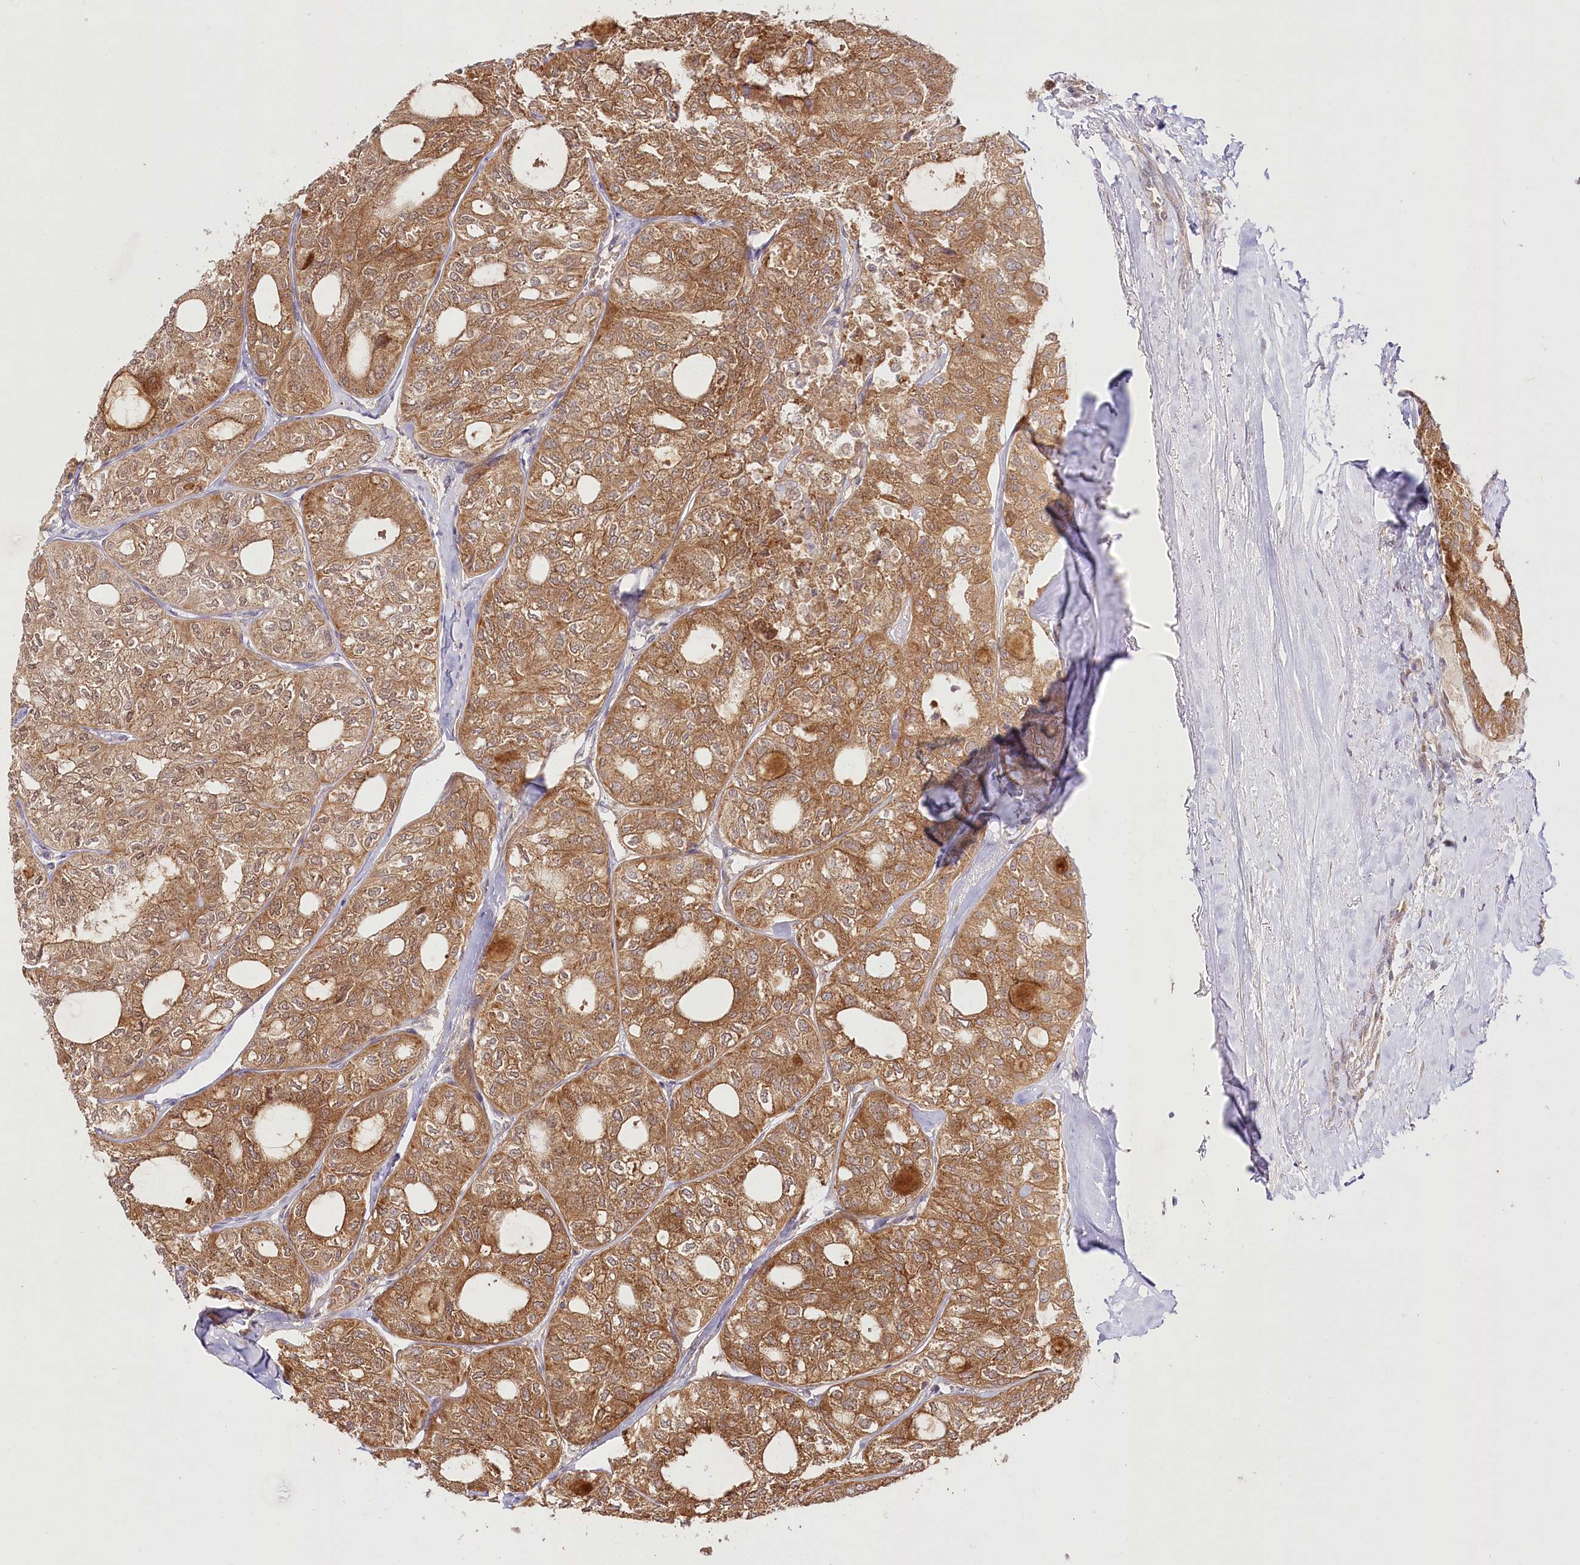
{"staining": {"intensity": "moderate", "quantity": "25%-75%", "location": "cytoplasmic/membranous"}, "tissue": "thyroid cancer", "cell_type": "Tumor cells", "image_type": "cancer", "snomed": [{"axis": "morphology", "description": "Follicular adenoma carcinoma, NOS"}, {"axis": "topography", "description": "Thyroid gland"}], "caption": "The histopathology image demonstrates immunohistochemical staining of thyroid cancer (follicular adenoma carcinoma). There is moderate cytoplasmic/membranous expression is seen in about 25%-75% of tumor cells.", "gene": "INPP4B", "patient": {"sex": "male", "age": 75}}